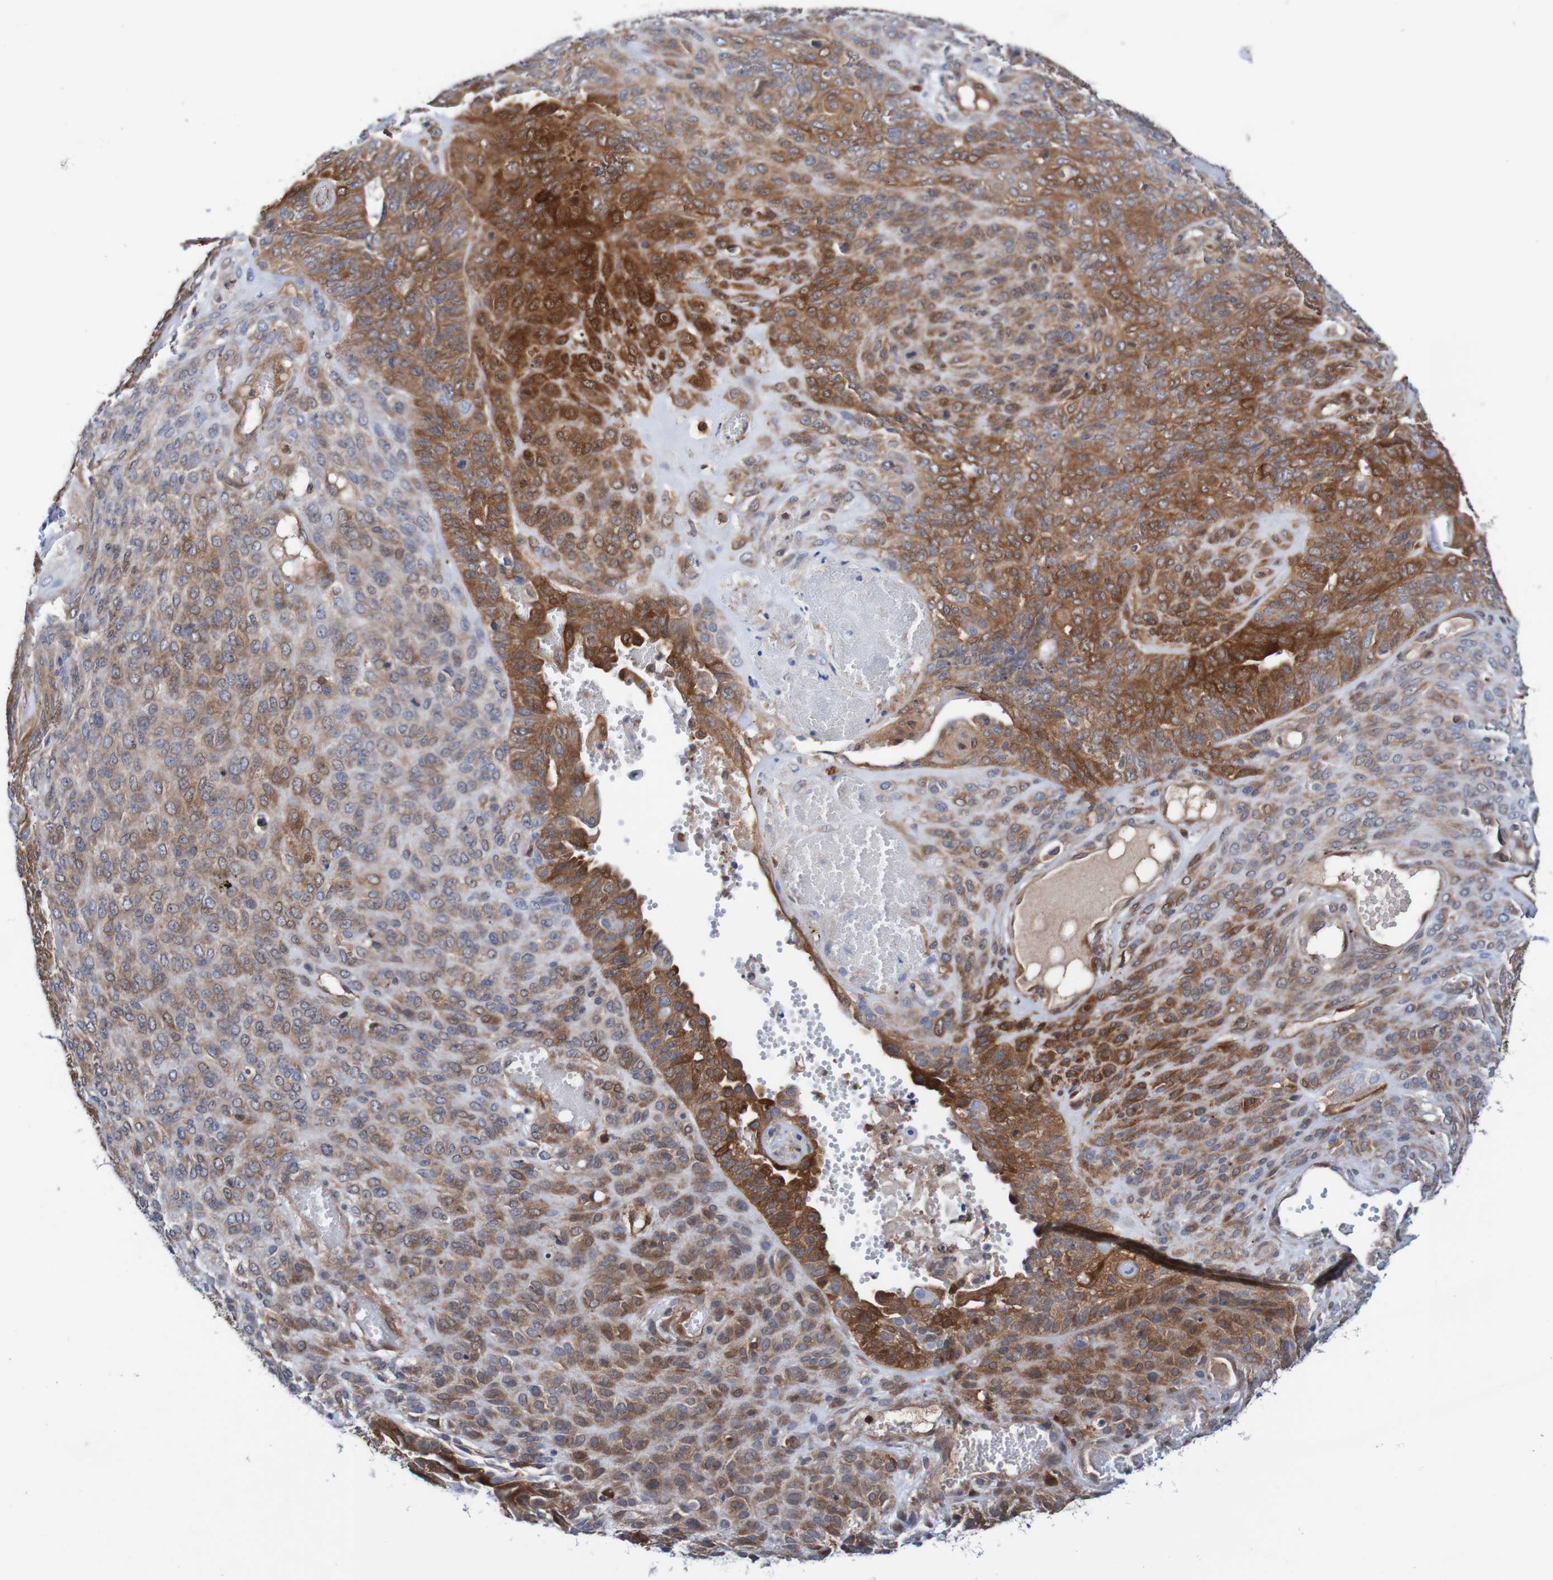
{"staining": {"intensity": "moderate", "quantity": "25%-75%", "location": "cytoplasmic/membranous"}, "tissue": "endometrial cancer", "cell_type": "Tumor cells", "image_type": "cancer", "snomed": [{"axis": "morphology", "description": "Adenocarcinoma, NOS"}, {"axis": "topography", "description": "Endometrium"}], "caption": "Endometrial cancer stained for a protein (brown) exhibits moderate cytoplasmic/membranous positive positivity in approximately 25%-75% of tumor cells.", "gene": "RIGI", "patient": {"sex": "female", "age": 32}}